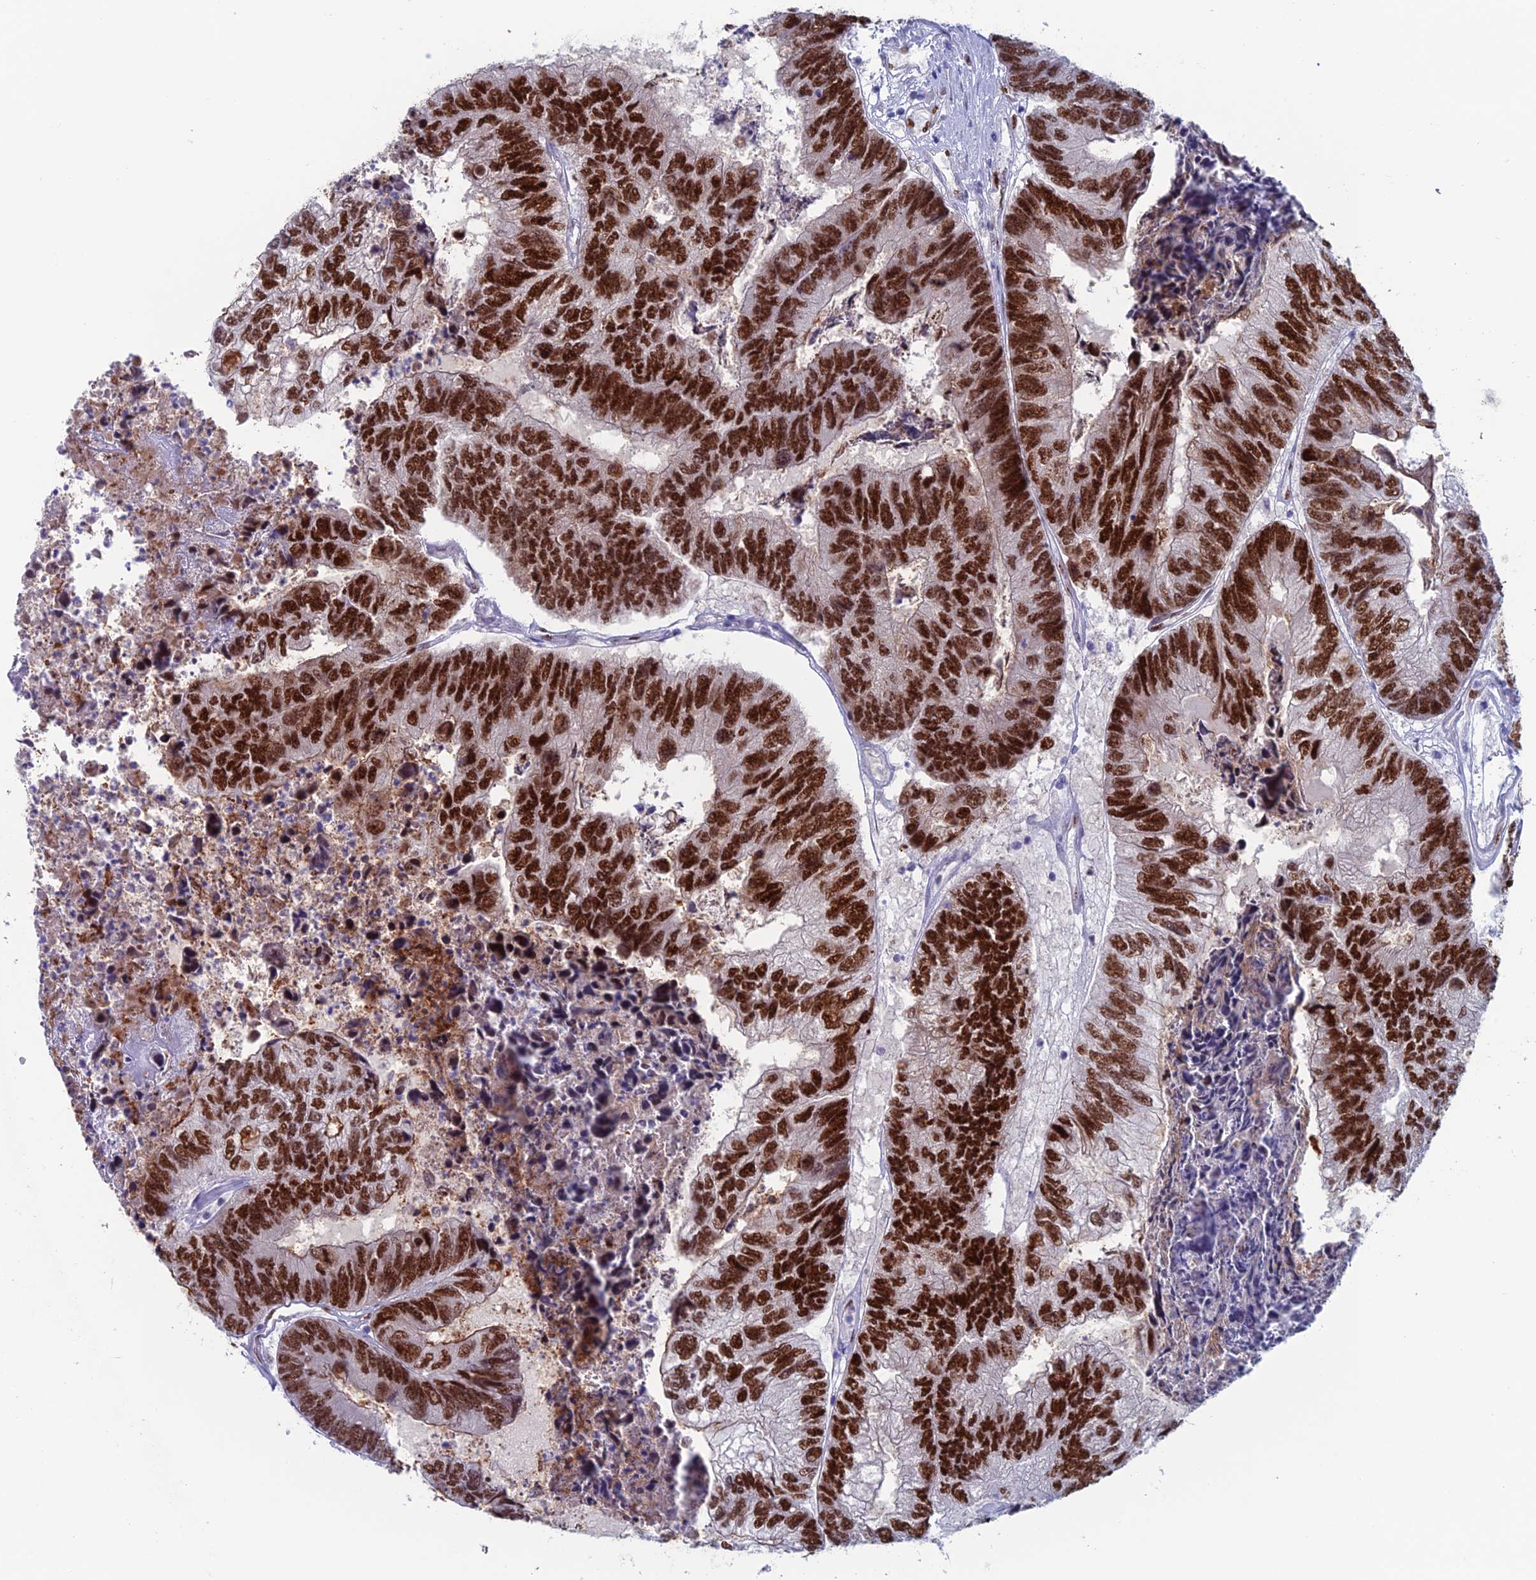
{"staining": {"intensity": "strong", "quantity": ">75%", "location": "nuclear"}, "tissue": "colorectal cancer", "cell_type": "Tumor cells", "image_type": "cancer", "snomed": [{"axis": "morphology", "description": "Adenocarcinoma, NOS"}, {"axis": "topography", "description": "Colon"}], "caption": "IHC of colorectal cancer displays high levels of strong nuclear expression in about >75% of tumor cells. (DAB (3,3'-diaminobenzidine) IHC, brown staining for protein, blue staining for nuclei).", "gene": "NOL4L", "patient": {"sex": "female", "age": 67}}